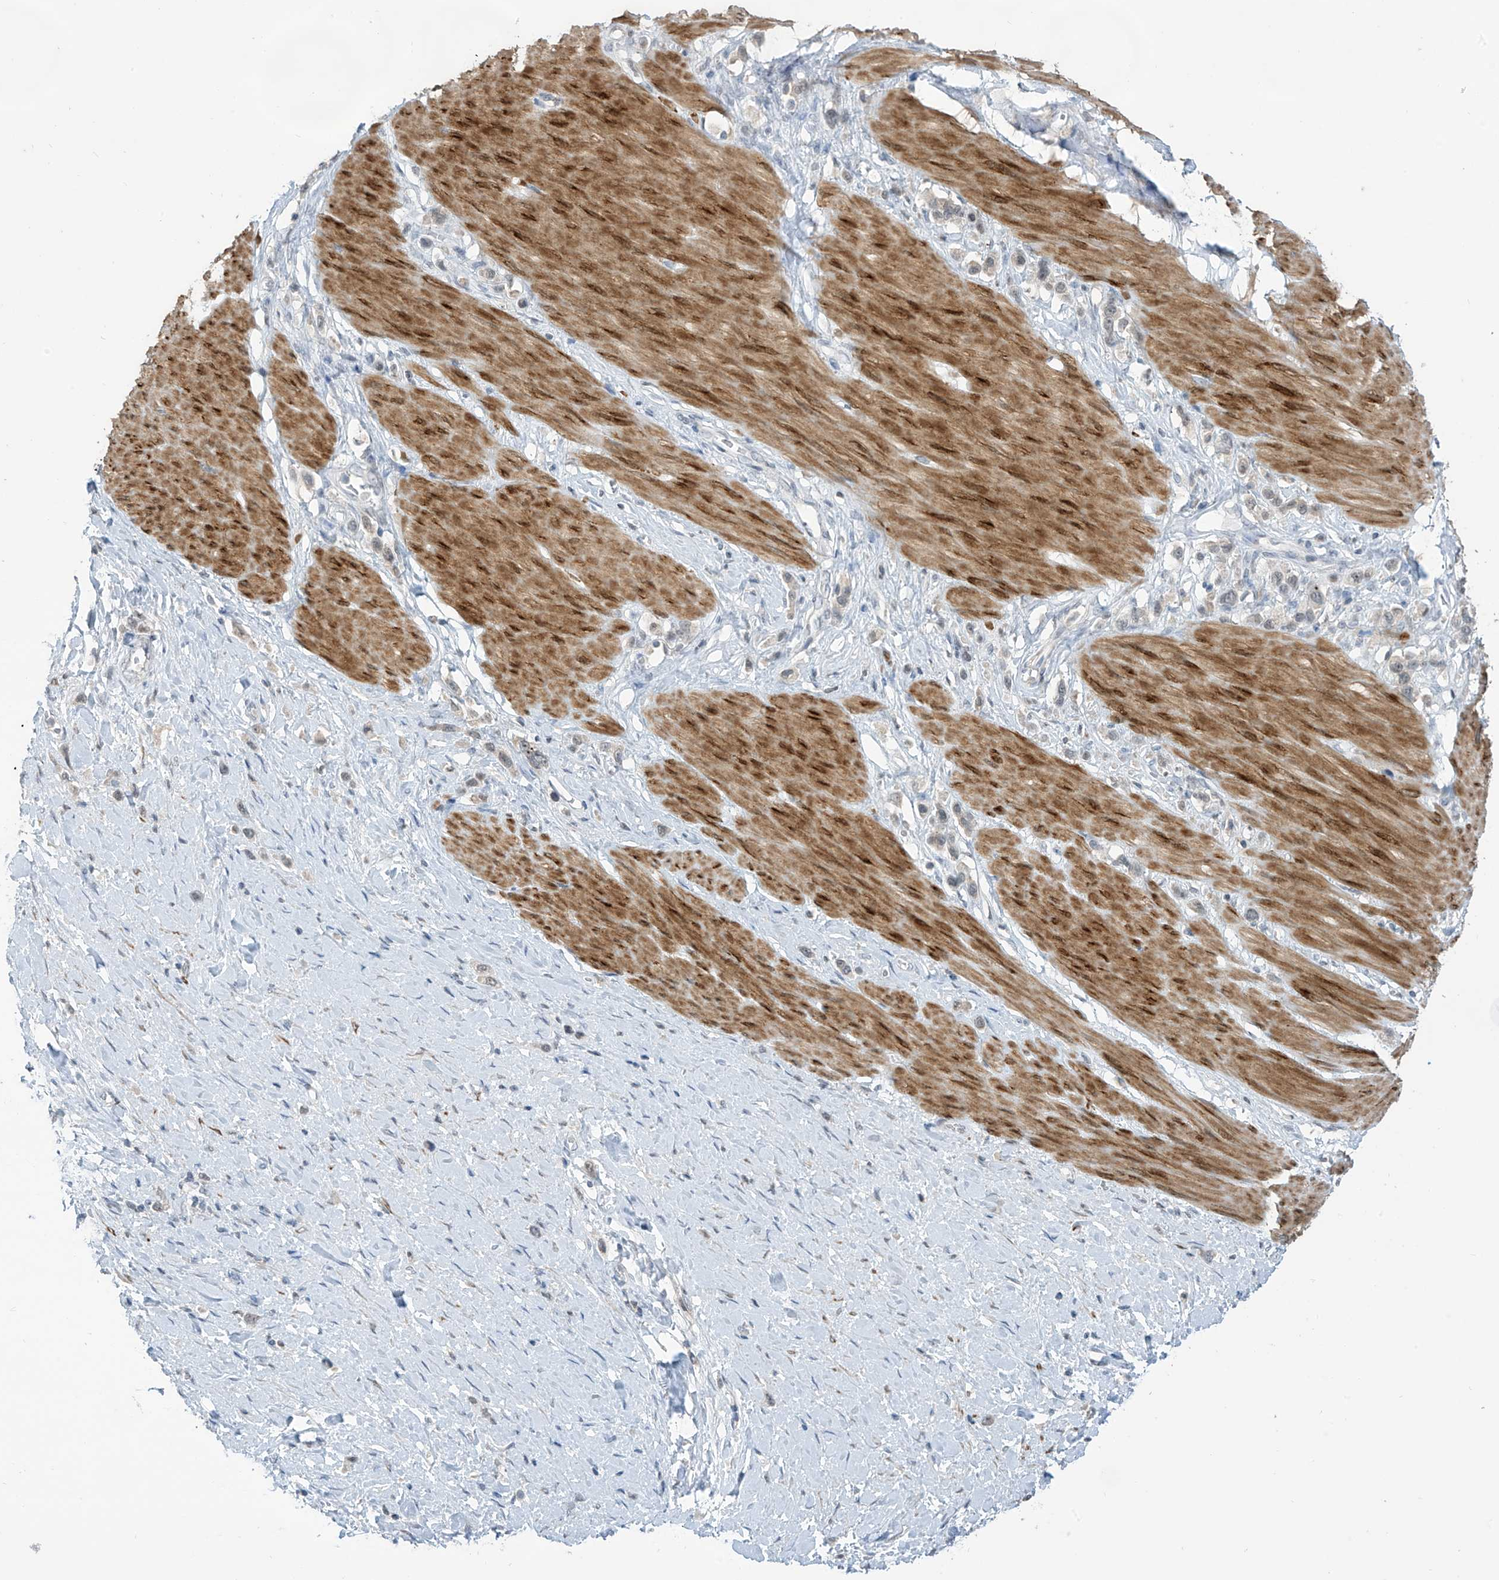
{"staining": {"intensity": "negative", "quantity": "none", "location": "none"}, "tissue": "stomach cancer", "cell_type": "Tumor cells", "image_type": "cancer", "snomed": [{"axis": "morphology", "description": "Adenocarcinoma, NOS"}, {"axis": "topography", "description": "Stomach"}], "caption": "This image is of stomach cancer stained with IHC to label a protein in brown with the nuclei are counter-stained blue. There is no staining in tumor cells.", "gene": "METAP1D", "patient": {"sex": "female", "age": 65}}